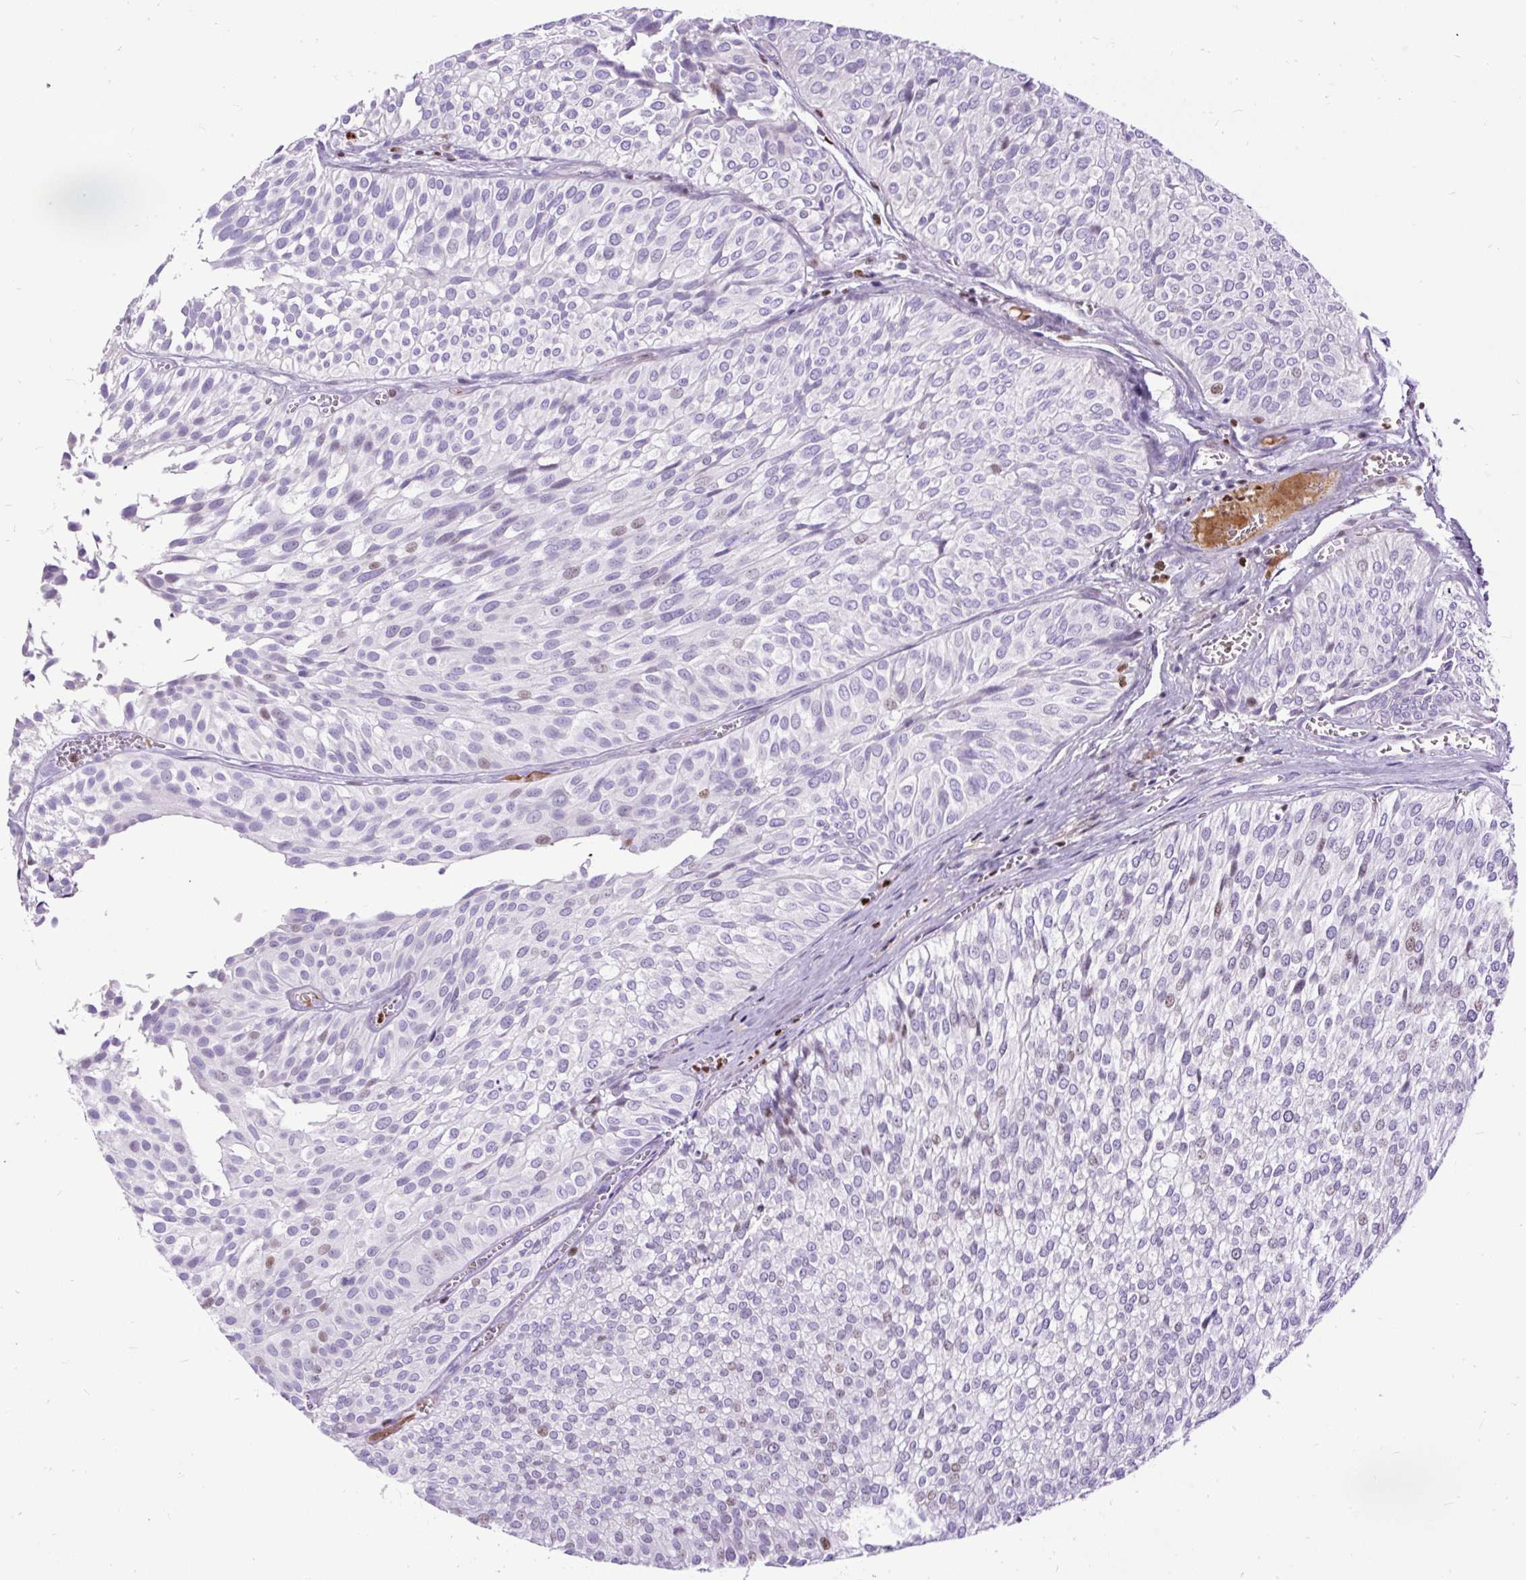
{"staining": {"intensity": "negative", "quantity": "none", "location": "none"}, "tissue": "urothelial cancer", "cell_type": "Tumor cells", "image_type": "cancer", "snomed": [{"axis": "morphology", "description": "Urothelial carcinoma, Low grade"}, {"axis": "topography", "description": "Urinary bladder"}], "caption": "Human low-grade urothelial carcinoma stained for a protein using immunohistochemistry (IHC) reveals no expression in tumor cells.", "gene": "SPC24", "patient": {"sex": "male", "age": 91}}